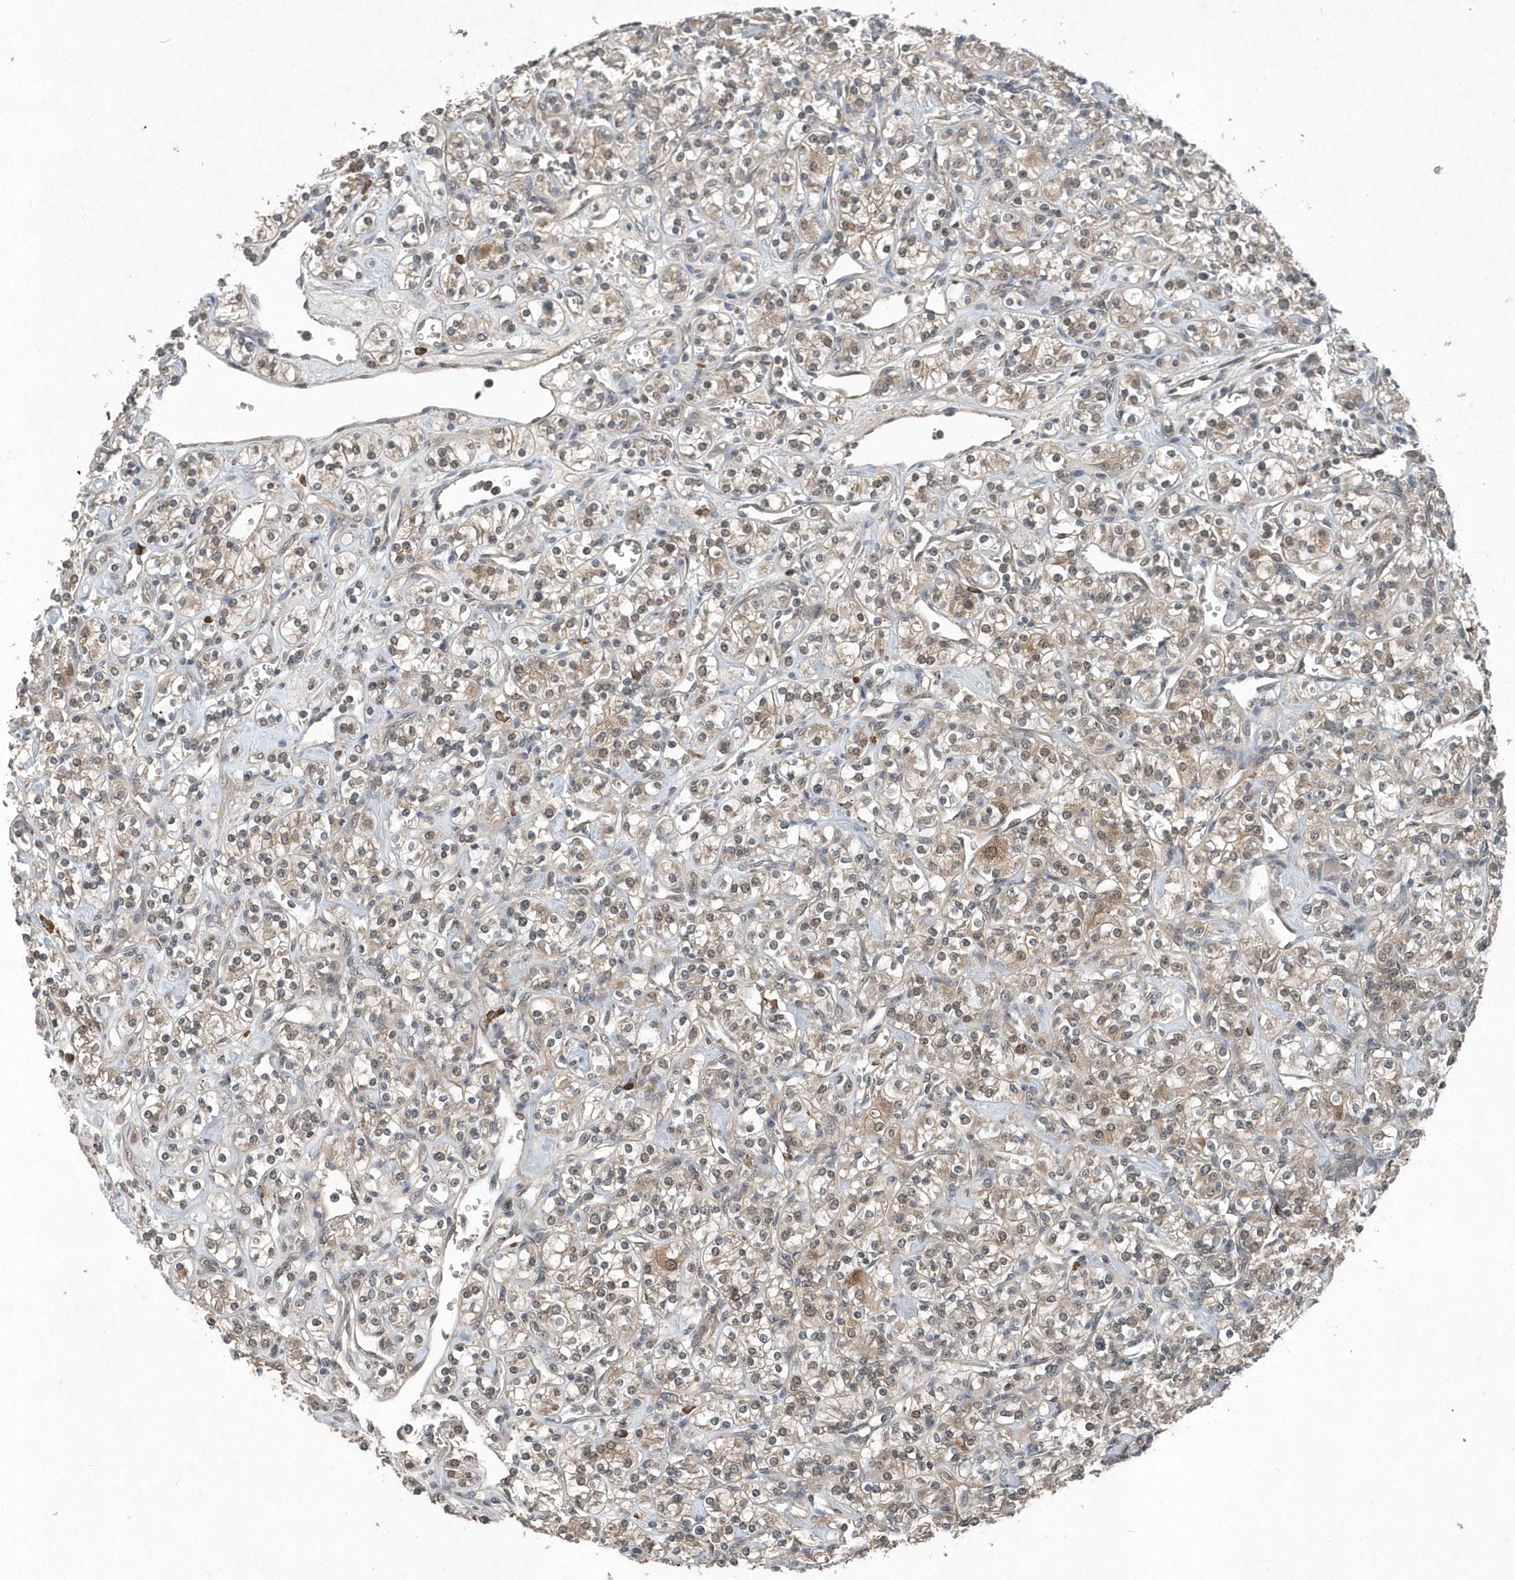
{"staining": {"intensity": "weak", "quantity": "<25%", "location": "cytoplasmic/membranous"}, "tissue": "renal cancer", "cell_type": "Tumor cells", "image_type": "cancer", "snomed": [{"axis": "morphology", "description": "Adenocarcinoma, NOS"}, {"axis": "topography", "description": "Kidney"}], "caption": "Protein analysis of renal cancer displays no significant staining in tumor cells.", "gene": "SCFD2", "patient": {"sex": "male", "age": 77}}